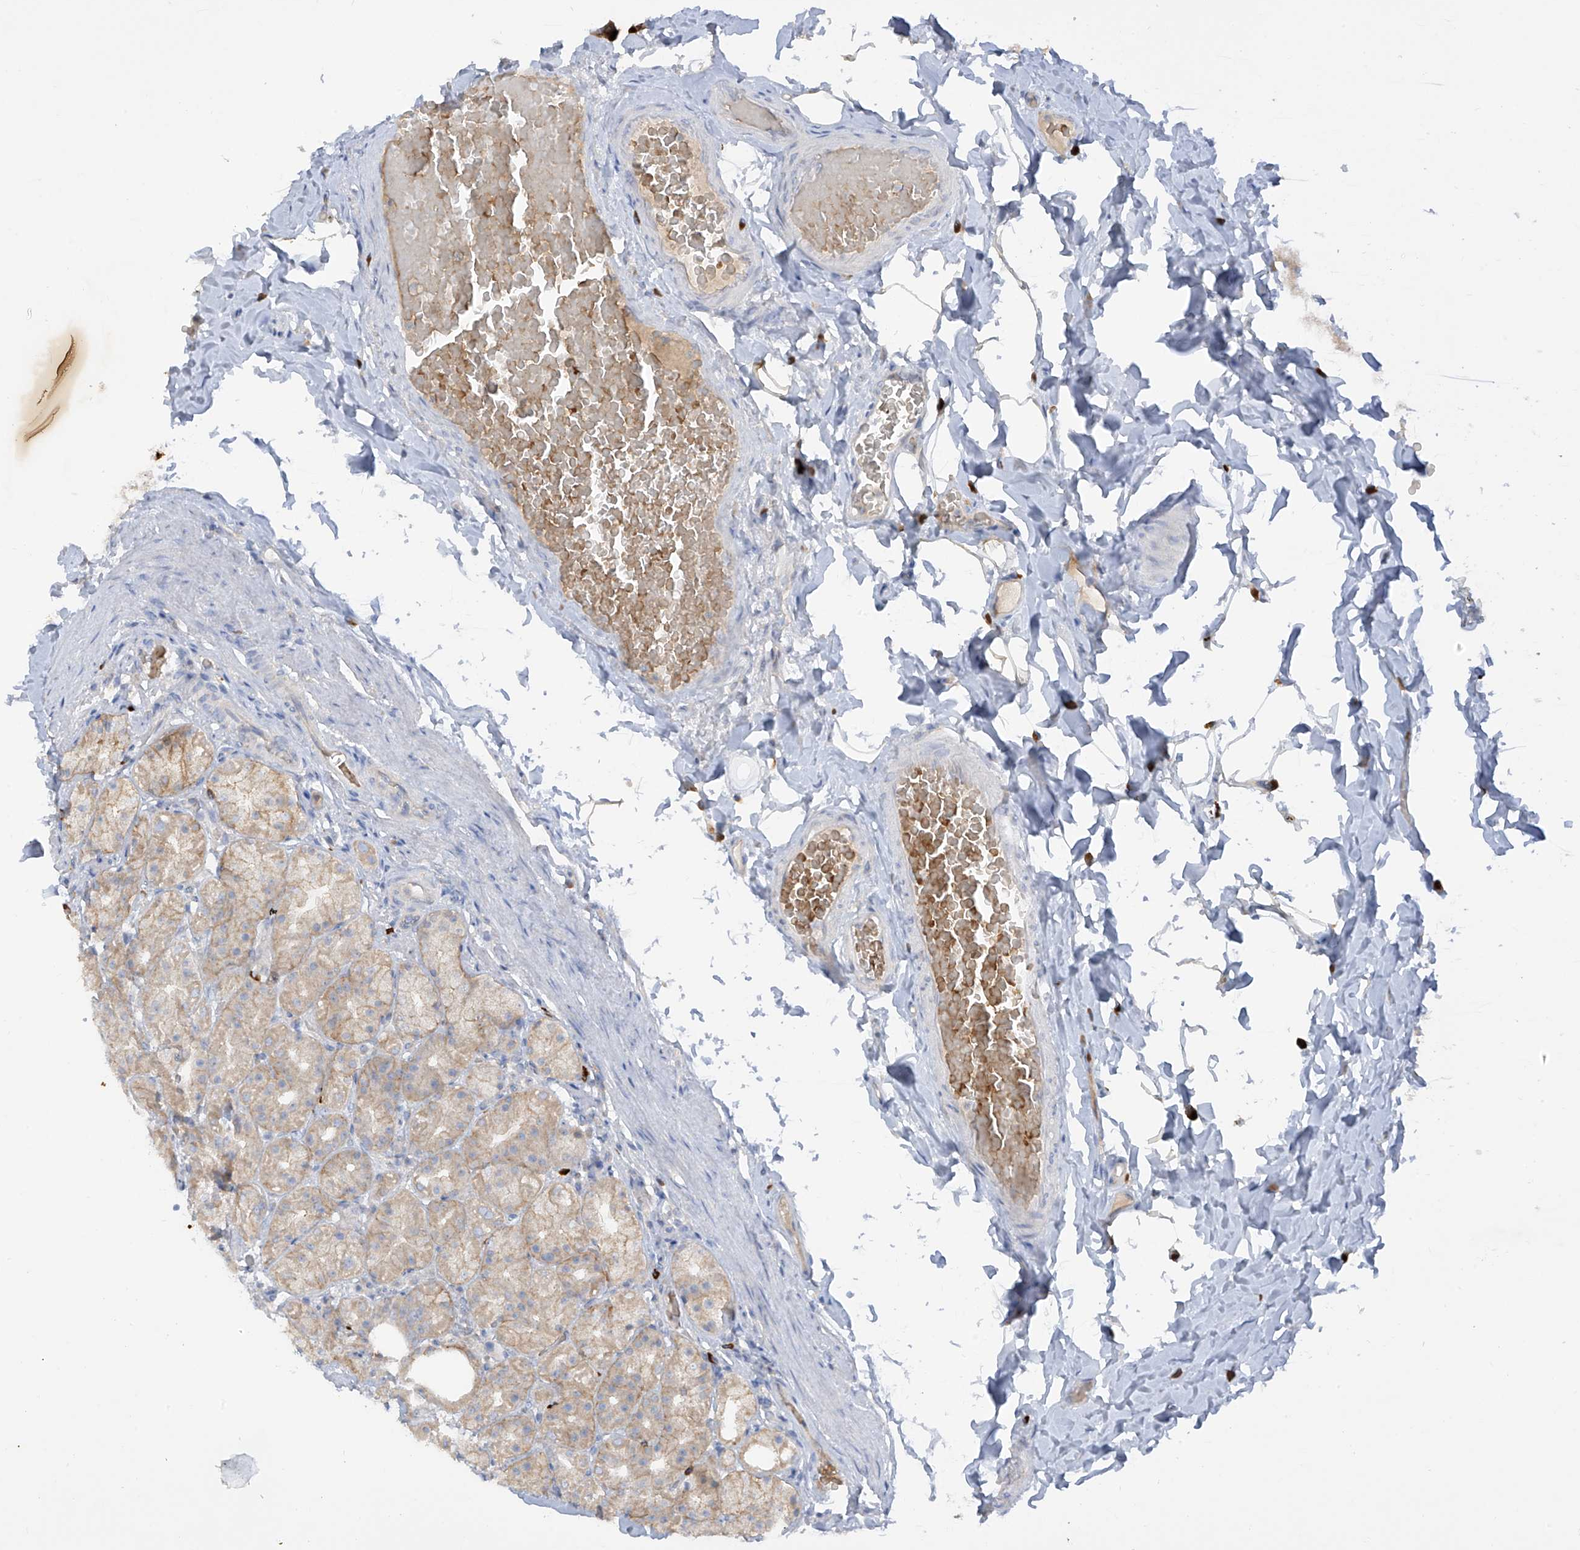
{"staining": {"intensity": "moderate", "quantity": "25%-75%", "location": "cytoplasmic/membranous"}, "tissue": "stomach", "cell_type": "Glandular cells", "image_type": "normal", "snomed": [{"axis": "morphology", "description": "Normal tissue, NOS"}, {"axis": "topography", "description": "Stomach, upper"}], "caption": "Unremarkable stomach demonstrates moderate cytoplasmic/membranous expression in about 25%-75% of glandular cells (Brightfield microscopy of DAB IHC at high magnification)..", "gene": "DGKQ", "patient": {"sex": "male", "age": 68}}